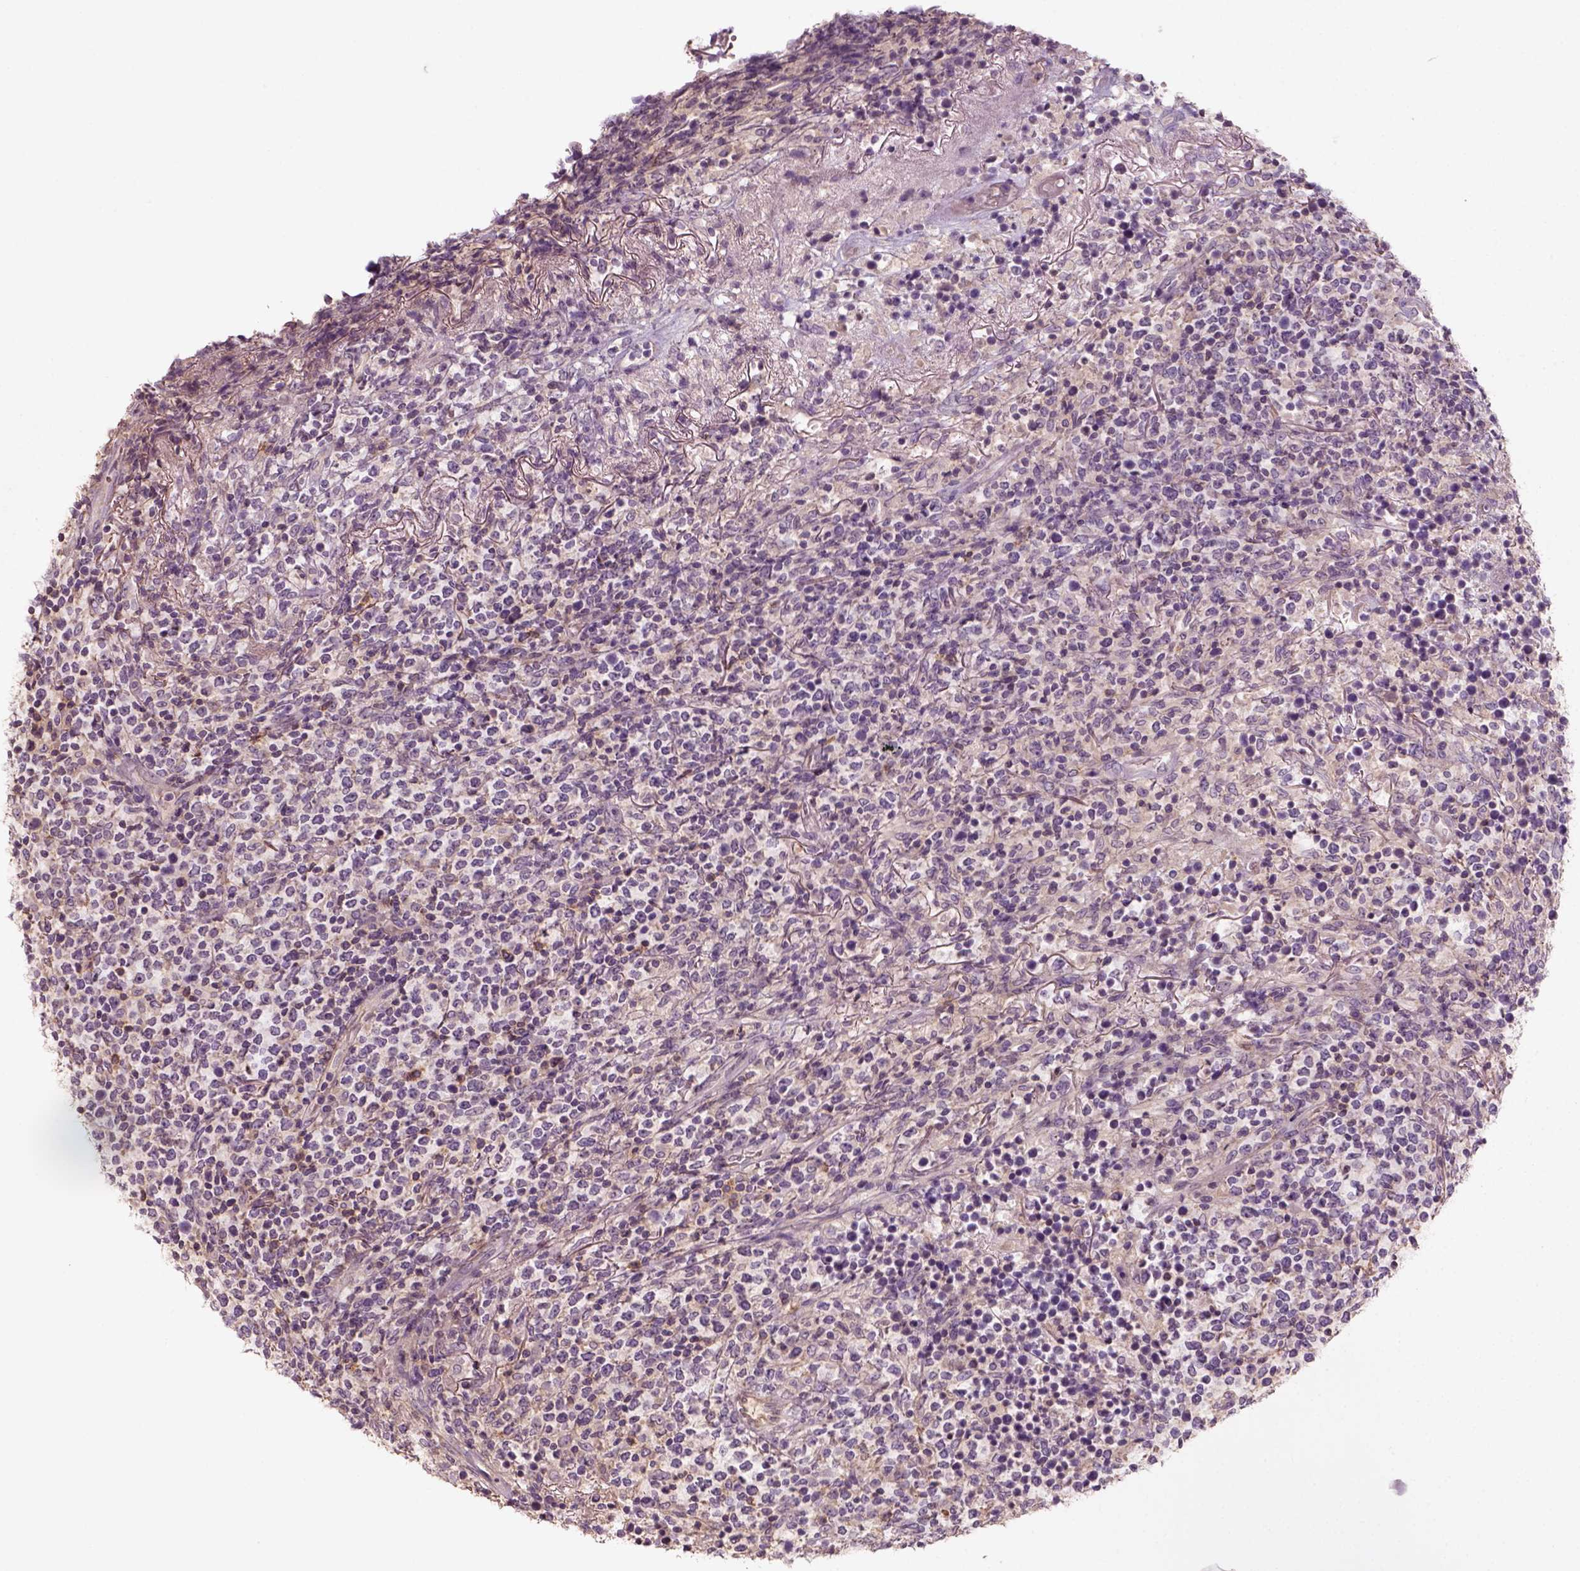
{"staining": {"intensity": "negative", "quantity": "none", "location": "none"}, "tissue": "lymphoma", "cell_type": "Tumor cells", "image_type": "cancer", "snomed": [{"axis": "morphology", "description": "Malignant lymphoma, non-Hodgkin's type, High grade"}, {"axis": "topography", "description": "Lung"}], "caption": "A photomicrograph of lymphoma stained for a protein demonstrates no brown staining in tumor cells.", "gene": "AQP9", "patient": {"sex": "male", "age": 79}}